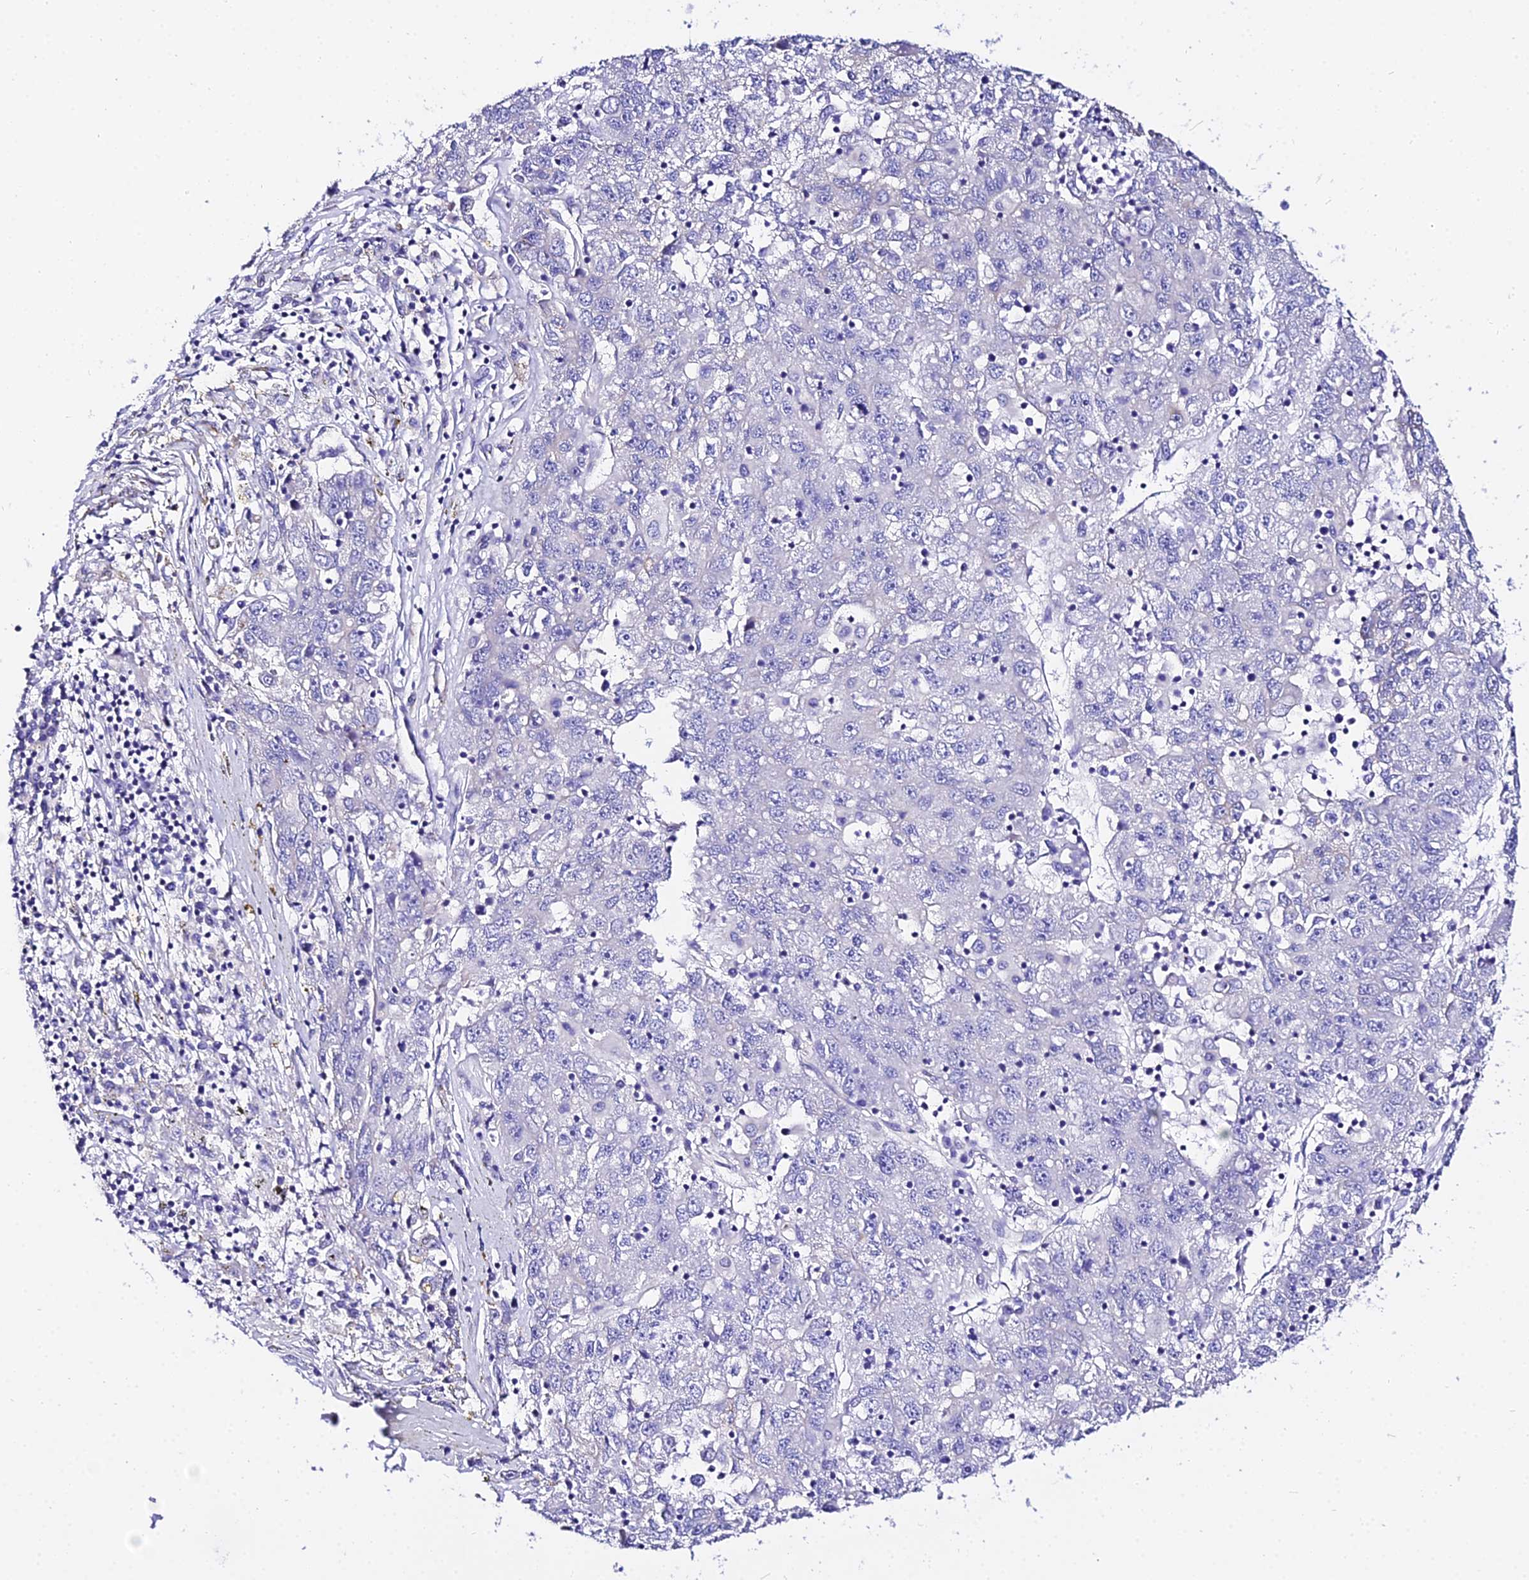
{"staining": {"intensity": "negative", "quantity": "none", "location": "none"}, "tissue": "liver cancer", "cell_type": "Tumor cells", "image_type": "cancer", "snomed": [{"axis": "morphology", "description": "Carcinoma, Hepatocellular, NOS"}, {"axis": "topography", "description": "Liver"}], "caption": "The photomicrograph exhibits no significant staining in tumor cells of liver hepatocellular carcinoma.", "gene": "DAW1", "patient": {"sex": "male", "age": 49}}